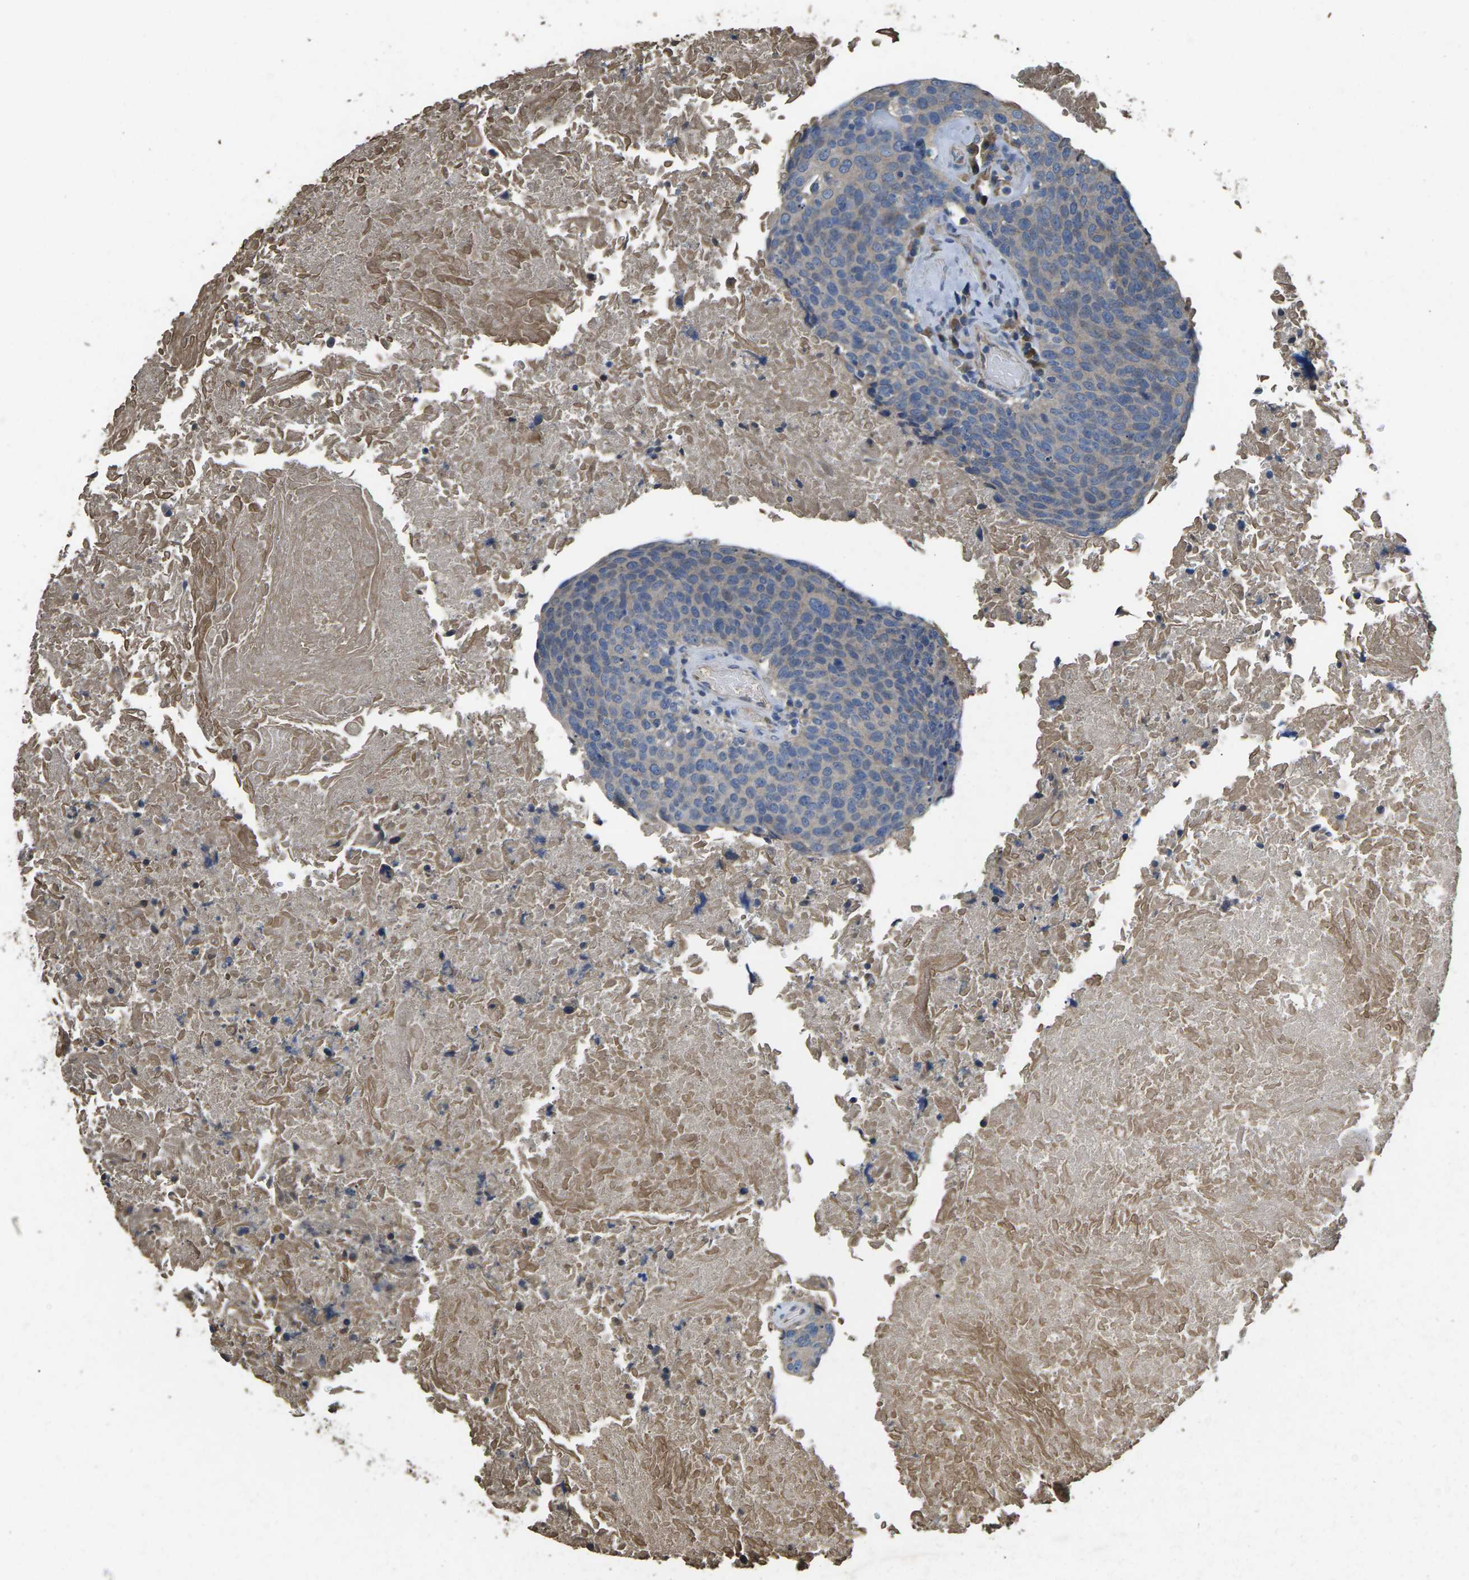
{"staining": {"intensity": "weak", "quantity": "<25%", "location": "cytoplasmic/membranous"}, "tissue": "head and neck cancer", "cell_type": "Tumor cells", "image_type": "cancer", "snomed": [{"axis": "morphology", "description": "Squamous cell carcinoma, NOS"}, {"axis": "morphology", "description": "Squamous cell carcinoma, metastatic, NOS"}, {"axis": "topography", "description": "Lymph node"}, {"axis": "topography", "description": "Head-Neck"}], "caption": "This is an immunohistochemistry (IHC) micrograph of human head and neck cancer. There is no positivity in tumor cells.", "gene": "B4GAT1", "patient": {"sex": "male", "age": 62}}